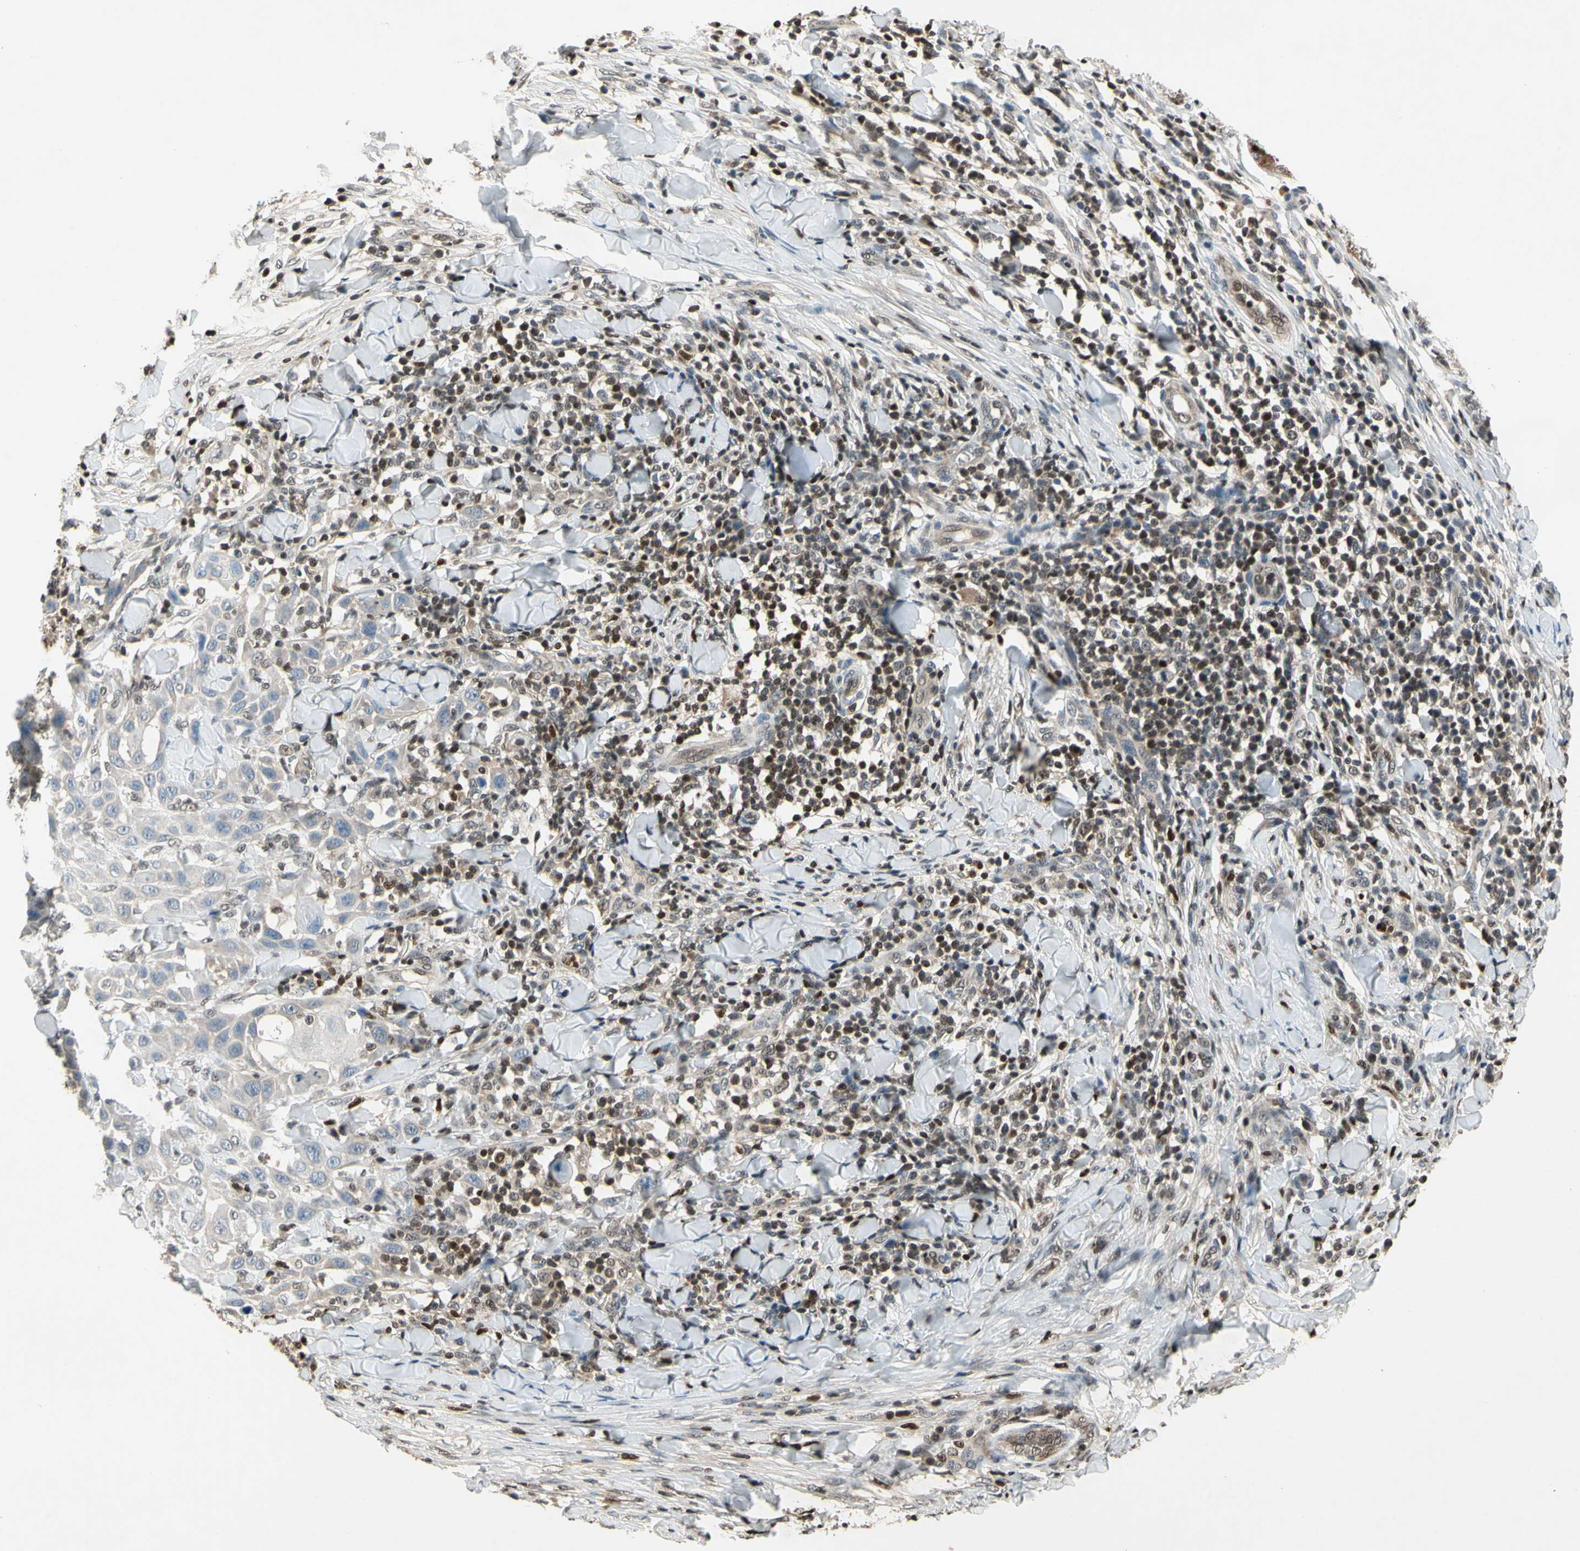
{"staining": {"intensity": "negative", "quantity": "none", "location": "none"}, "tissue": "skin cancer", "cell_type": "Tumor cells", "image_type": "cancer", "snomed": [{"axis": "morphology", "description": "Squamous cell carcinoma, NOS"}, {"axis": "topography", "description": "Skin"}], "caption": "DAB (3,3'-diaminobenzidine) immunohistochemical staining of human skin cancer reveals no significant positivity in tumor cells.", "gene": "GSR", "patient": {"sex": "male", "age": 24}}